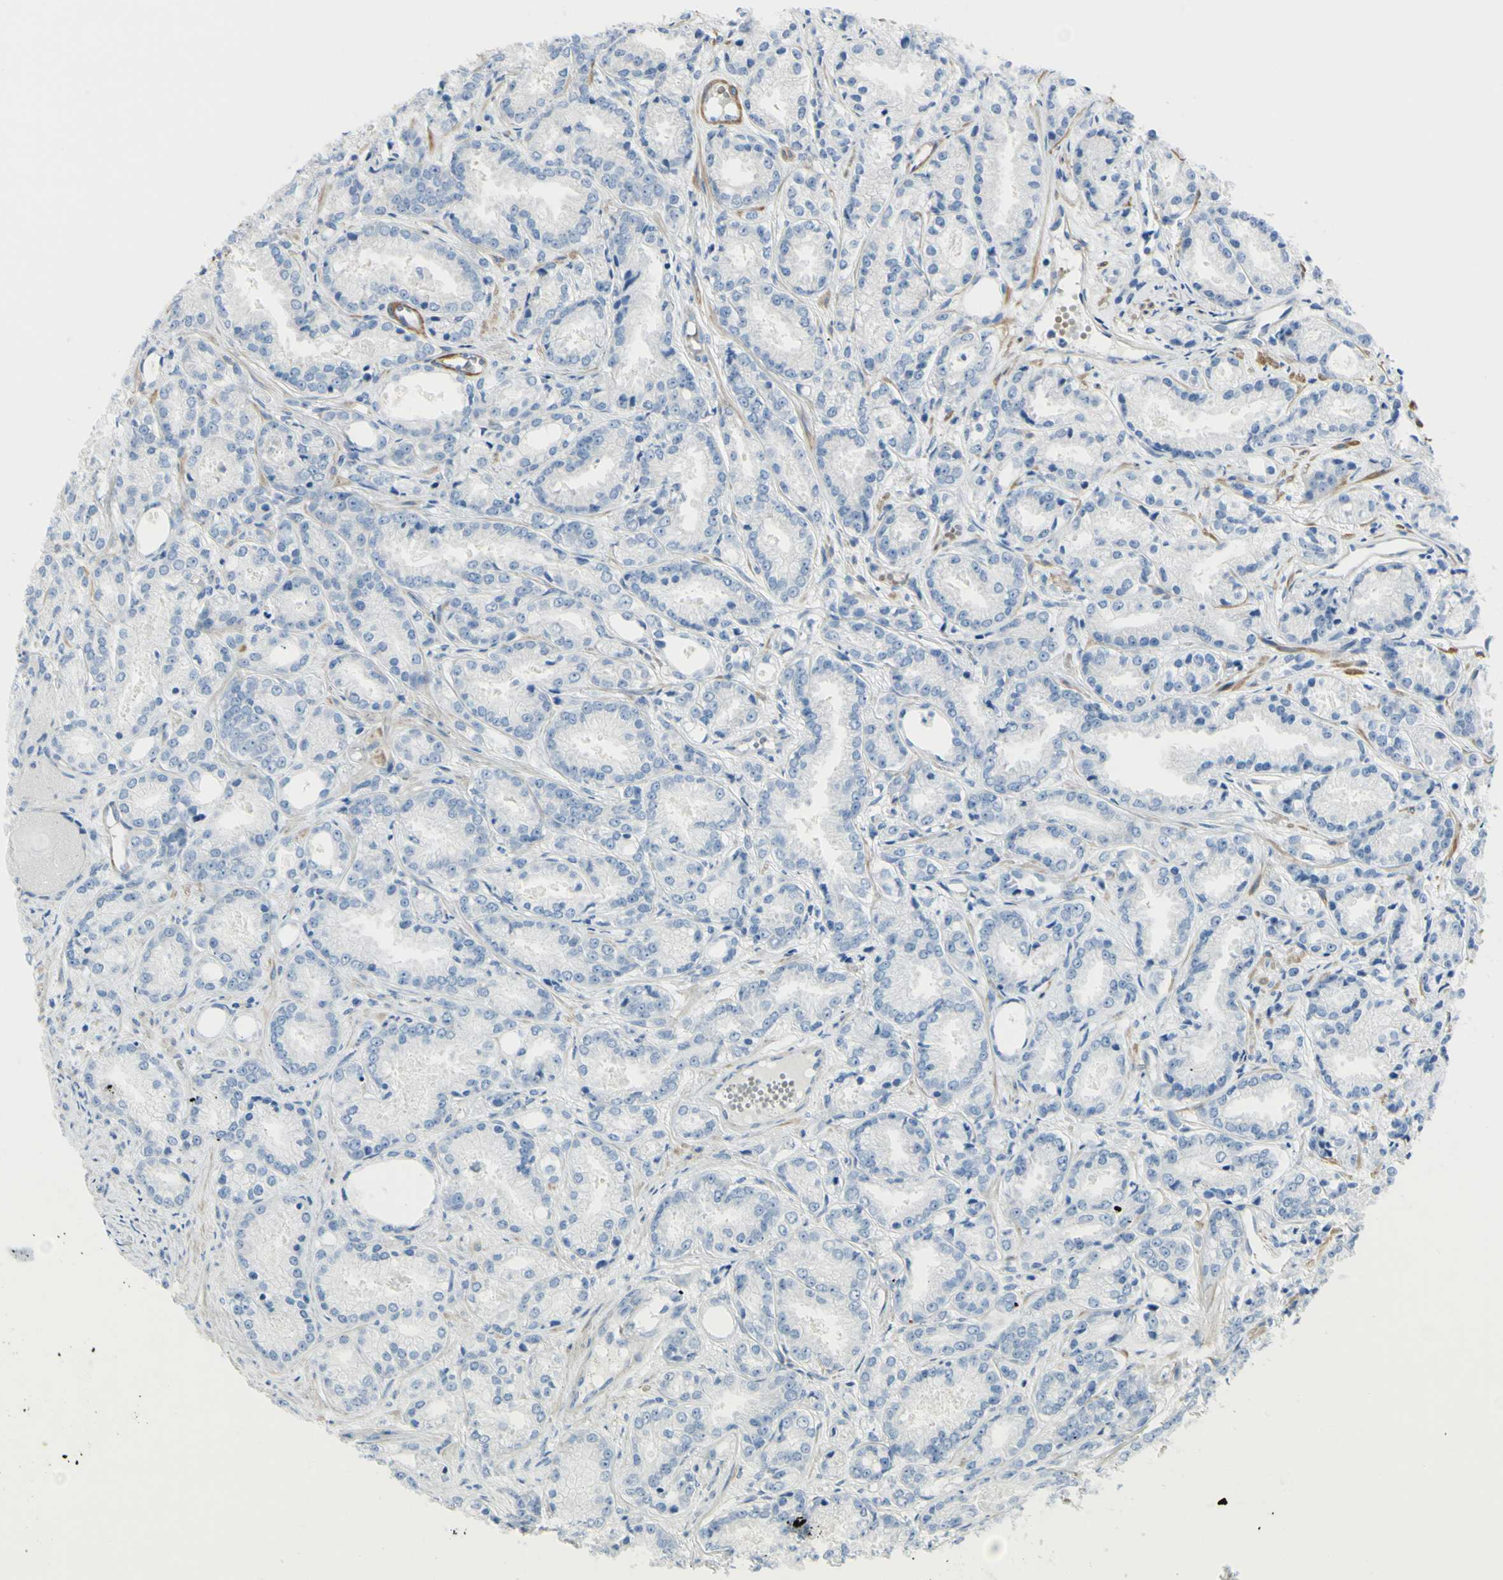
{"staining": {"intensity": "negative", "quantity": "none", "location": "none"}, "tissue": "prostate cancer", "cell_type": "Tumor cells", "image_type": "cancer", "snomed": [{"axis": "morphology", "description": "Adenocarcinoma, Low grade"}, {"axis": "topography", "description": "Prostate"}], "caption": "Tumor cells are negative for brown protein staining in prostate low-grade adenocarcinoma.", "gene": "NCBP2L", "patient": {"sex": "male", "age": 72}}